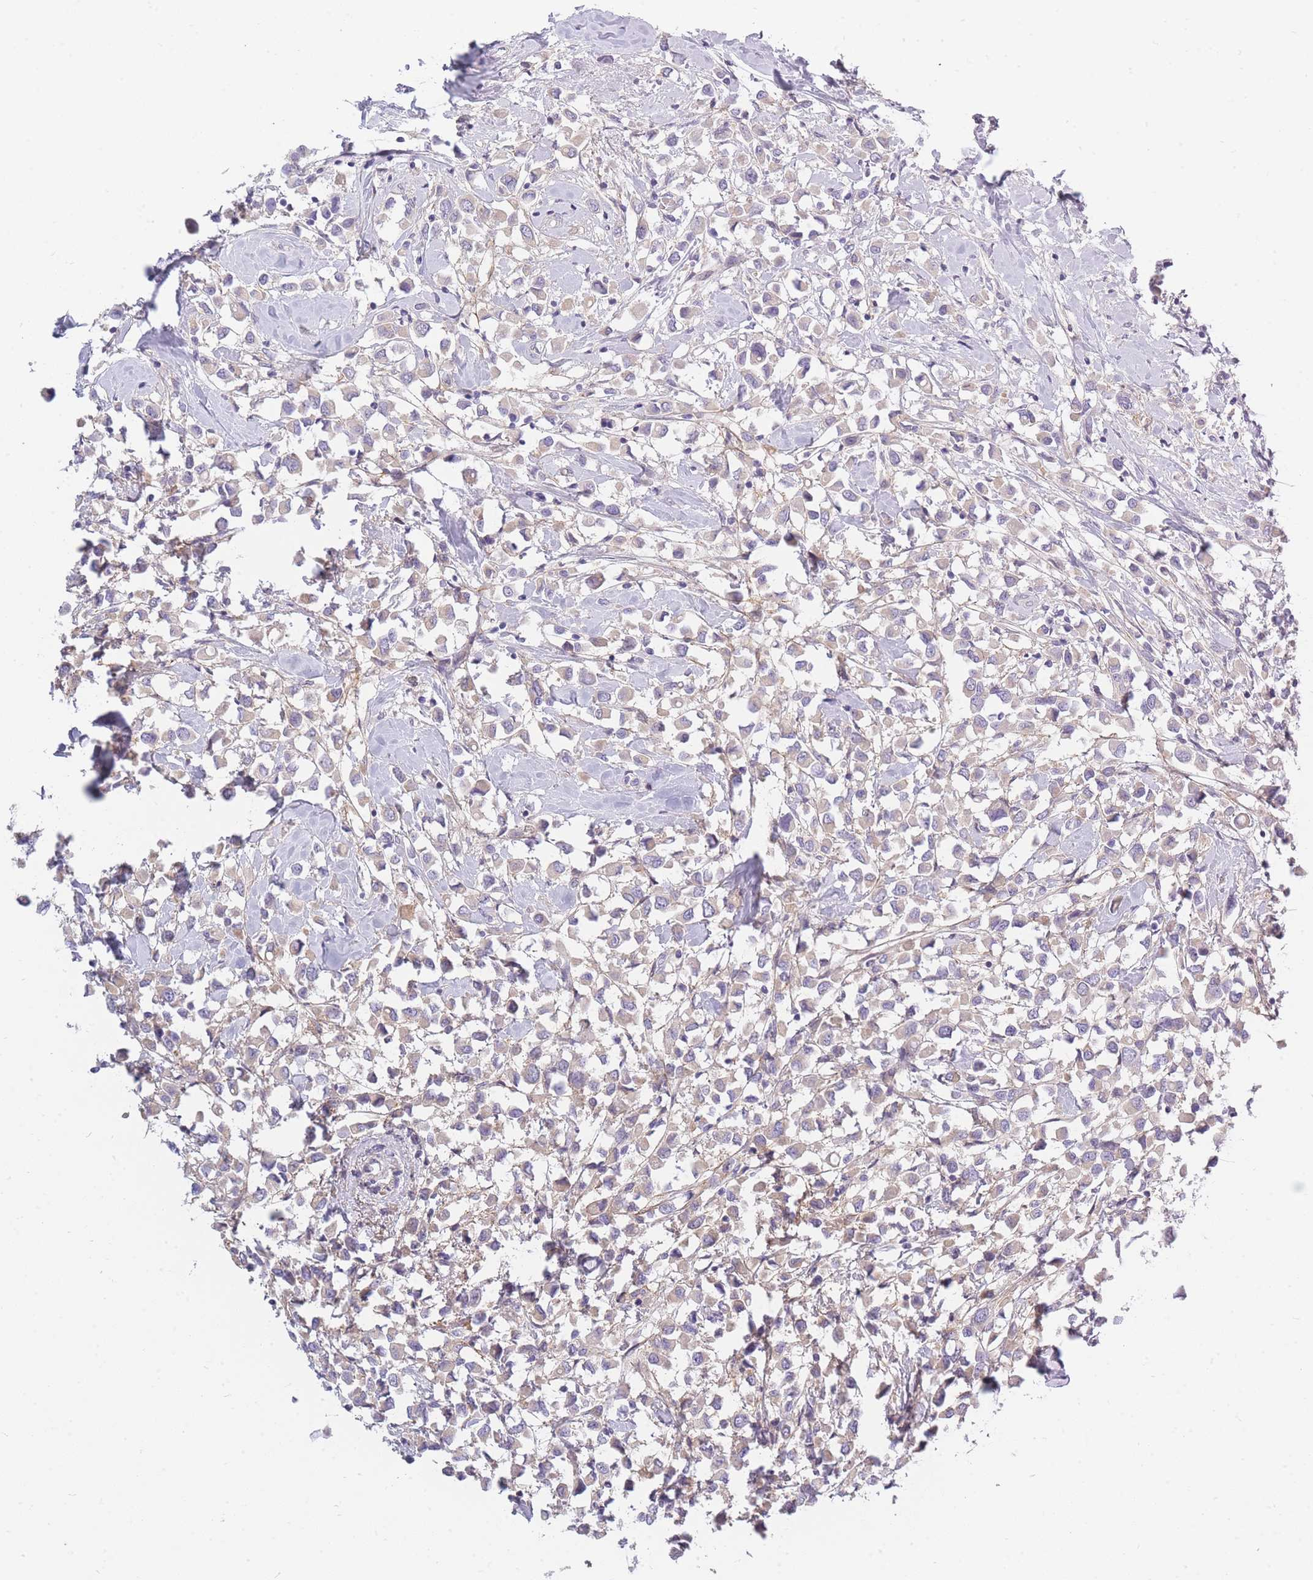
{"staining": {"intensity": "weak", "quantity": "<25%", "location": "cytoplasmic/membranous"}, "tissue": "breast cancer", "cell_type": "Tumor cells", "image_type": "cancer", "snomed": [{"axis": "morphology", "description": "Duct carcinoma"}, {"axis": "topography", "description": "Breast"}], "caption": "Immunohistochemical staining of human breast infiltrating ductal carcinoma reveals no significant staining in tumor cells.", "gene": "AP3M2", "patient": {"sex": "female", "age": 61}}